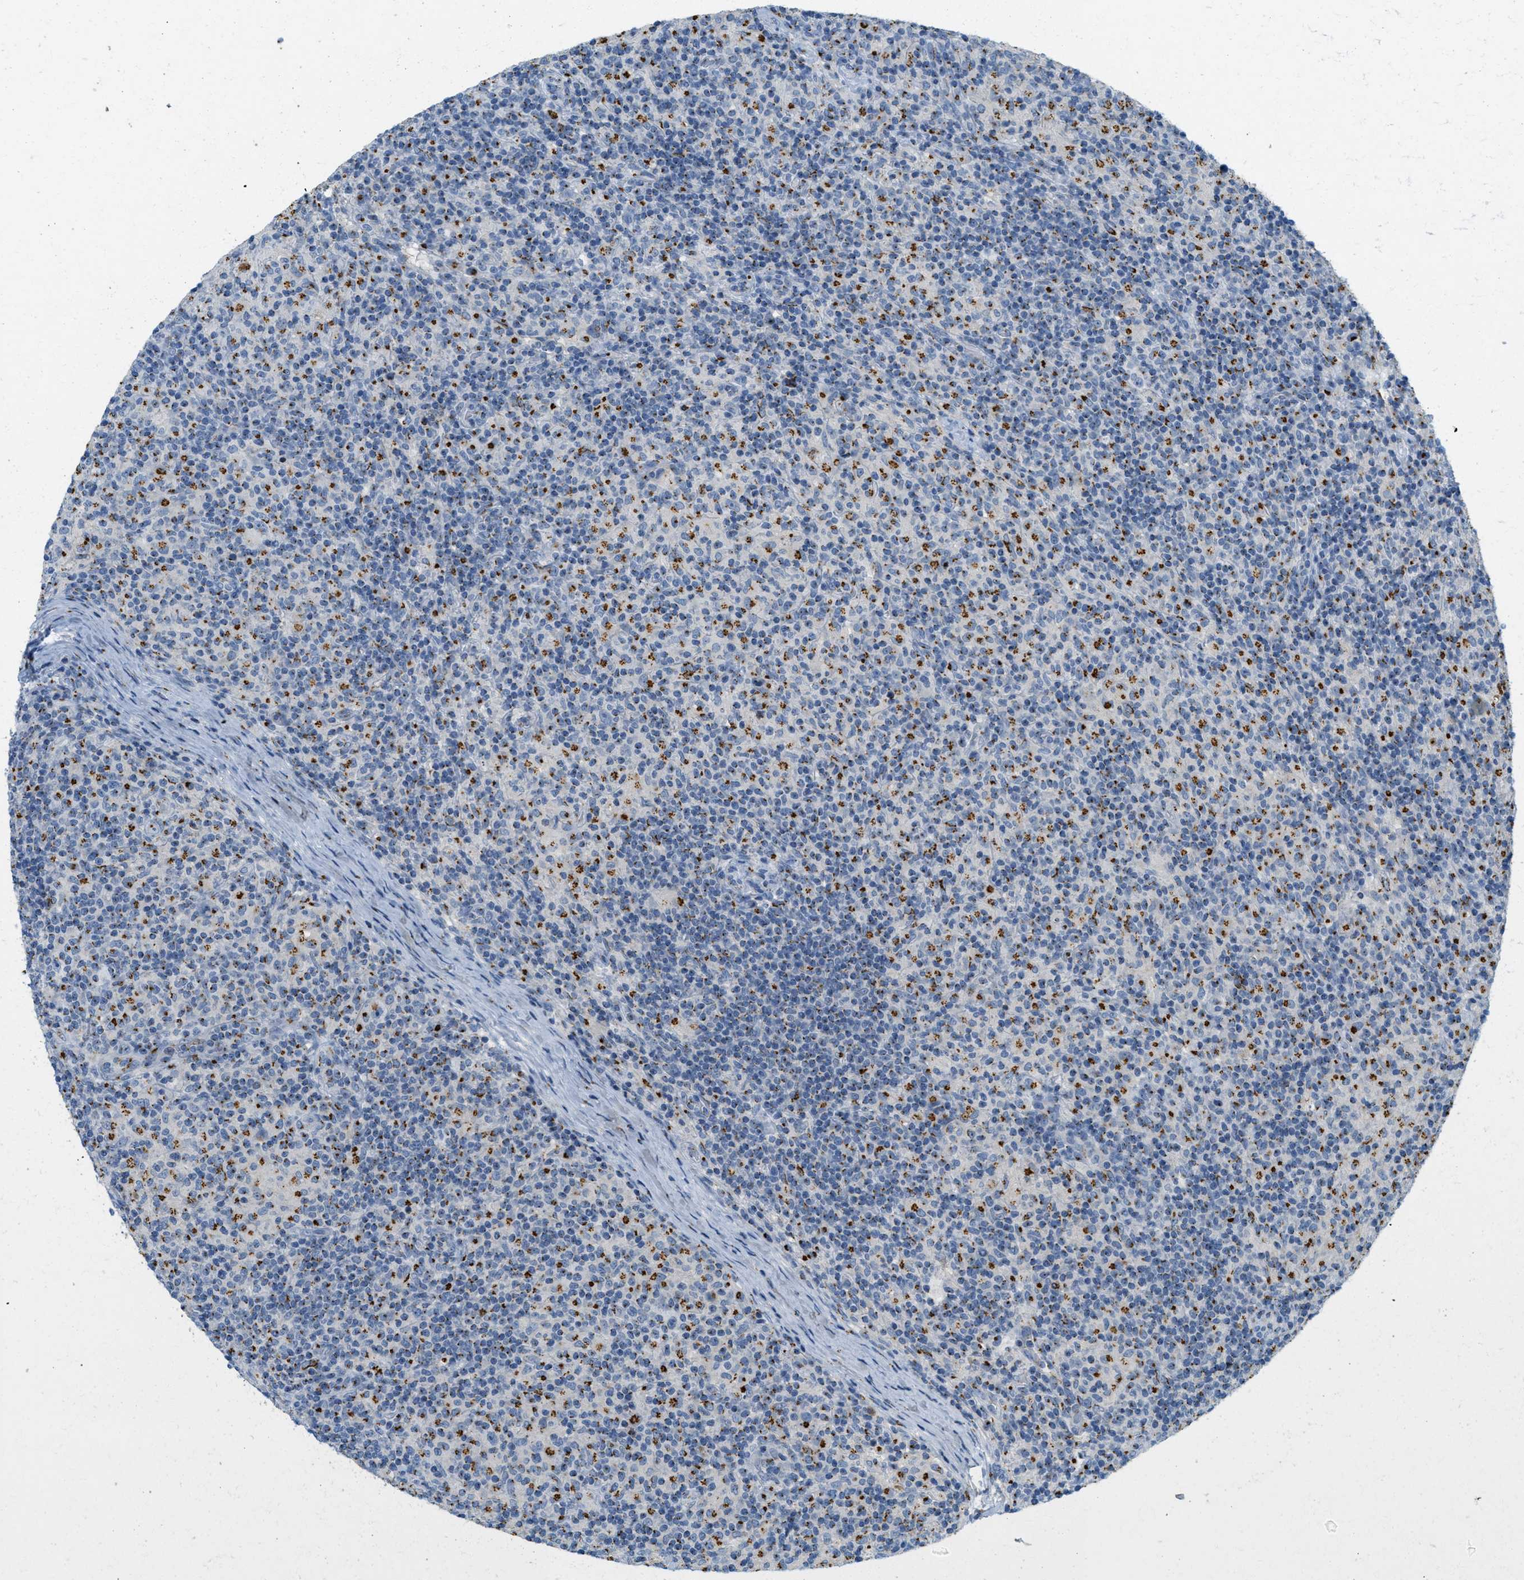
{"staining": {"intensity": "strong", "quantity": "25%-75%", "location": "cytoplasmic/membranous"}, "tissue": "lymphoma", "cell_type": "Tumor cells", "image_type": "cancer", "snomed": [{"axis": "morphology", "description": "Hodgkin's disease, NOS"}, {"axis": "topography", "description": "Lymph node"}], "caption": "Immunohistochemical staining of human lymphoma displays high levels of strong cytoplasmic/membranous protein expression in approximately 25%-75% of tumor cells.", "gene": "ENTPD4", "patient": {"sex": "male", "age": 70}}